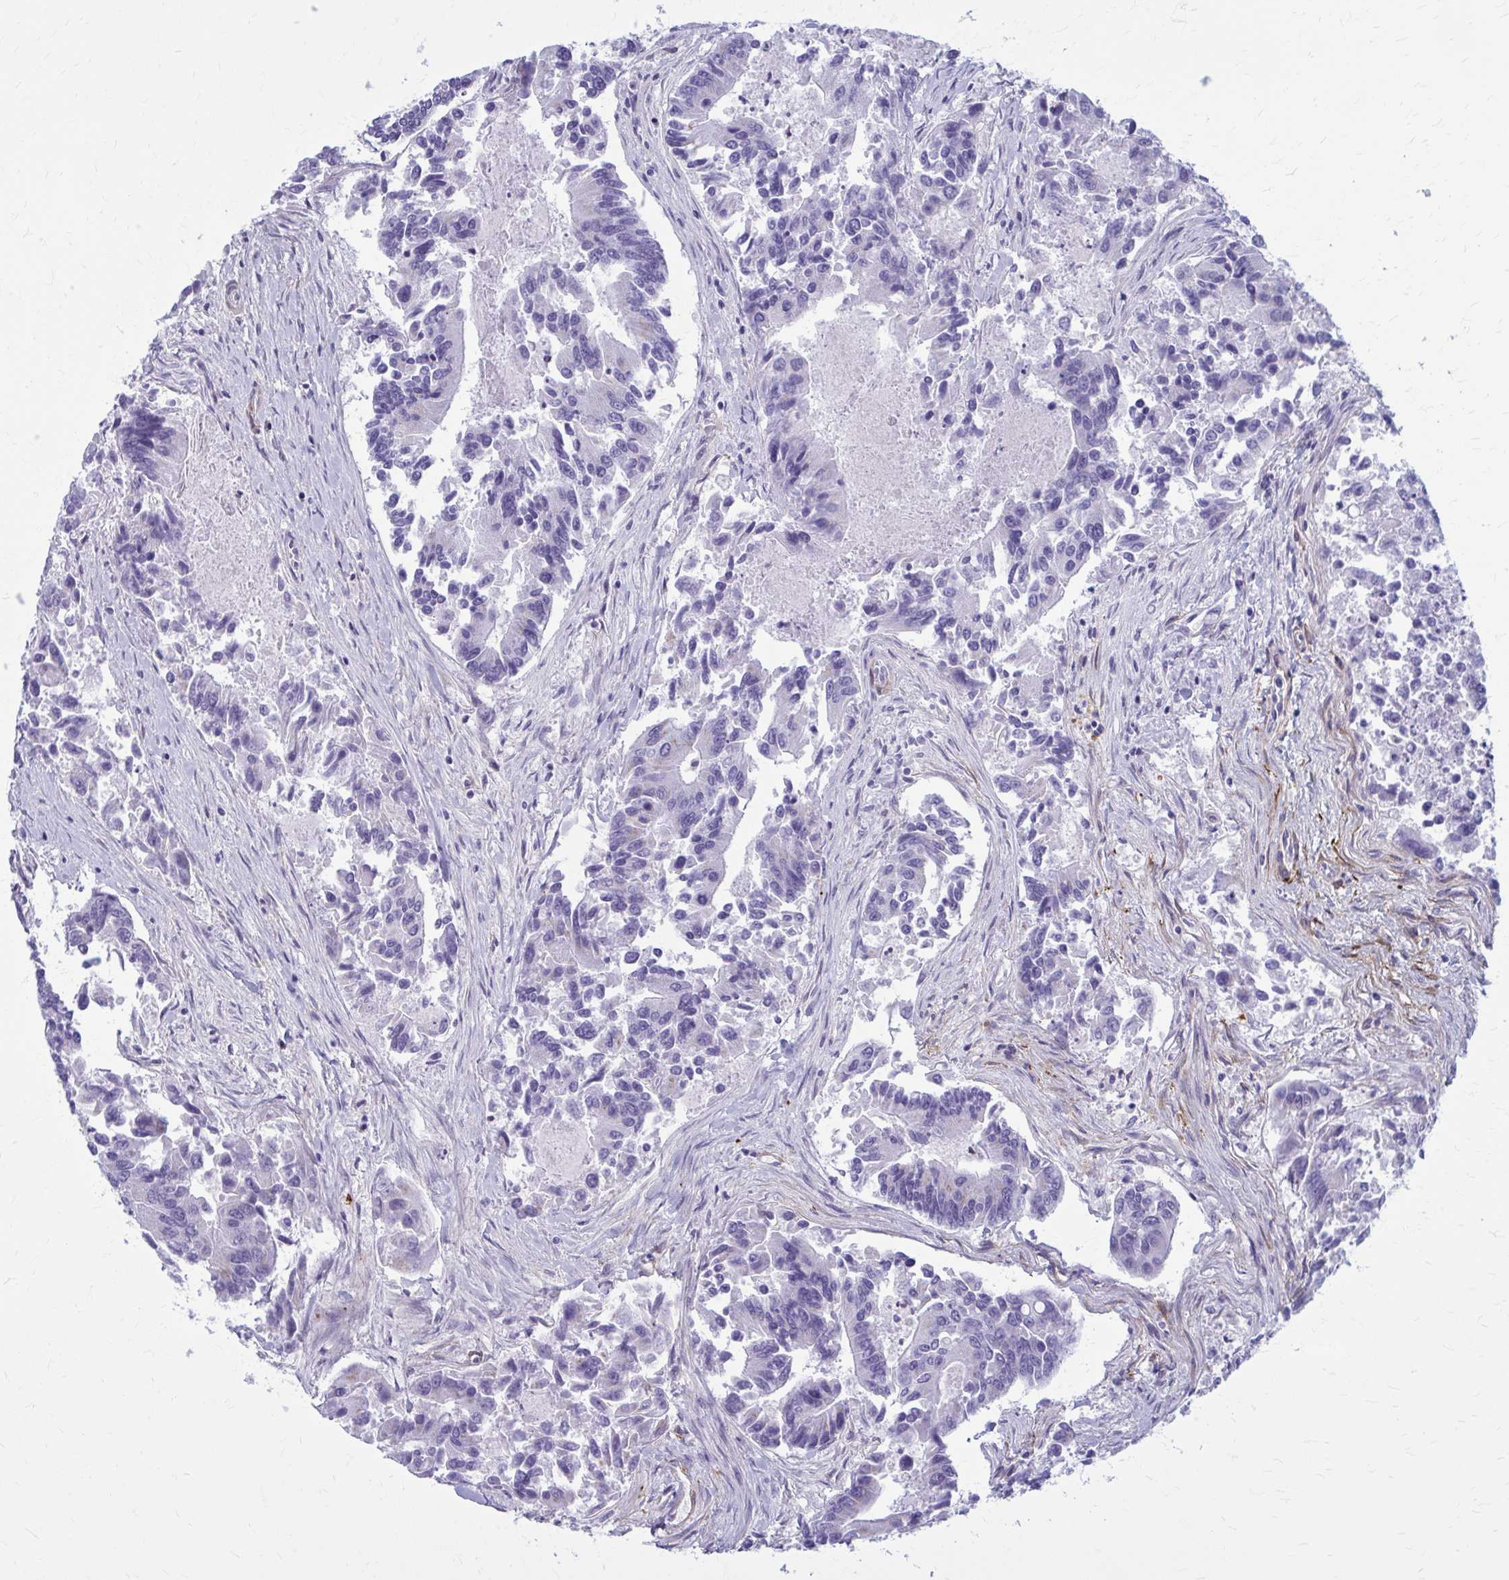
{"staining": {"intensity": "negative", "quantity": "none", "location": "none"}, "tissue": "colorectal cancer", "cell_type": "Tumor cells", "image_type": "cancer", "snomed": [{"axis": "morphology", "description": "Adenocarcinoma, NOS"}, {"axis": "topography", "description": "Colon"}], "caption": "Tumor cells show no significant protein staining in adenocarcinoma (colorectal).", "gene": "AKAP12", "patient": {"sex": "female", "age": 67}}